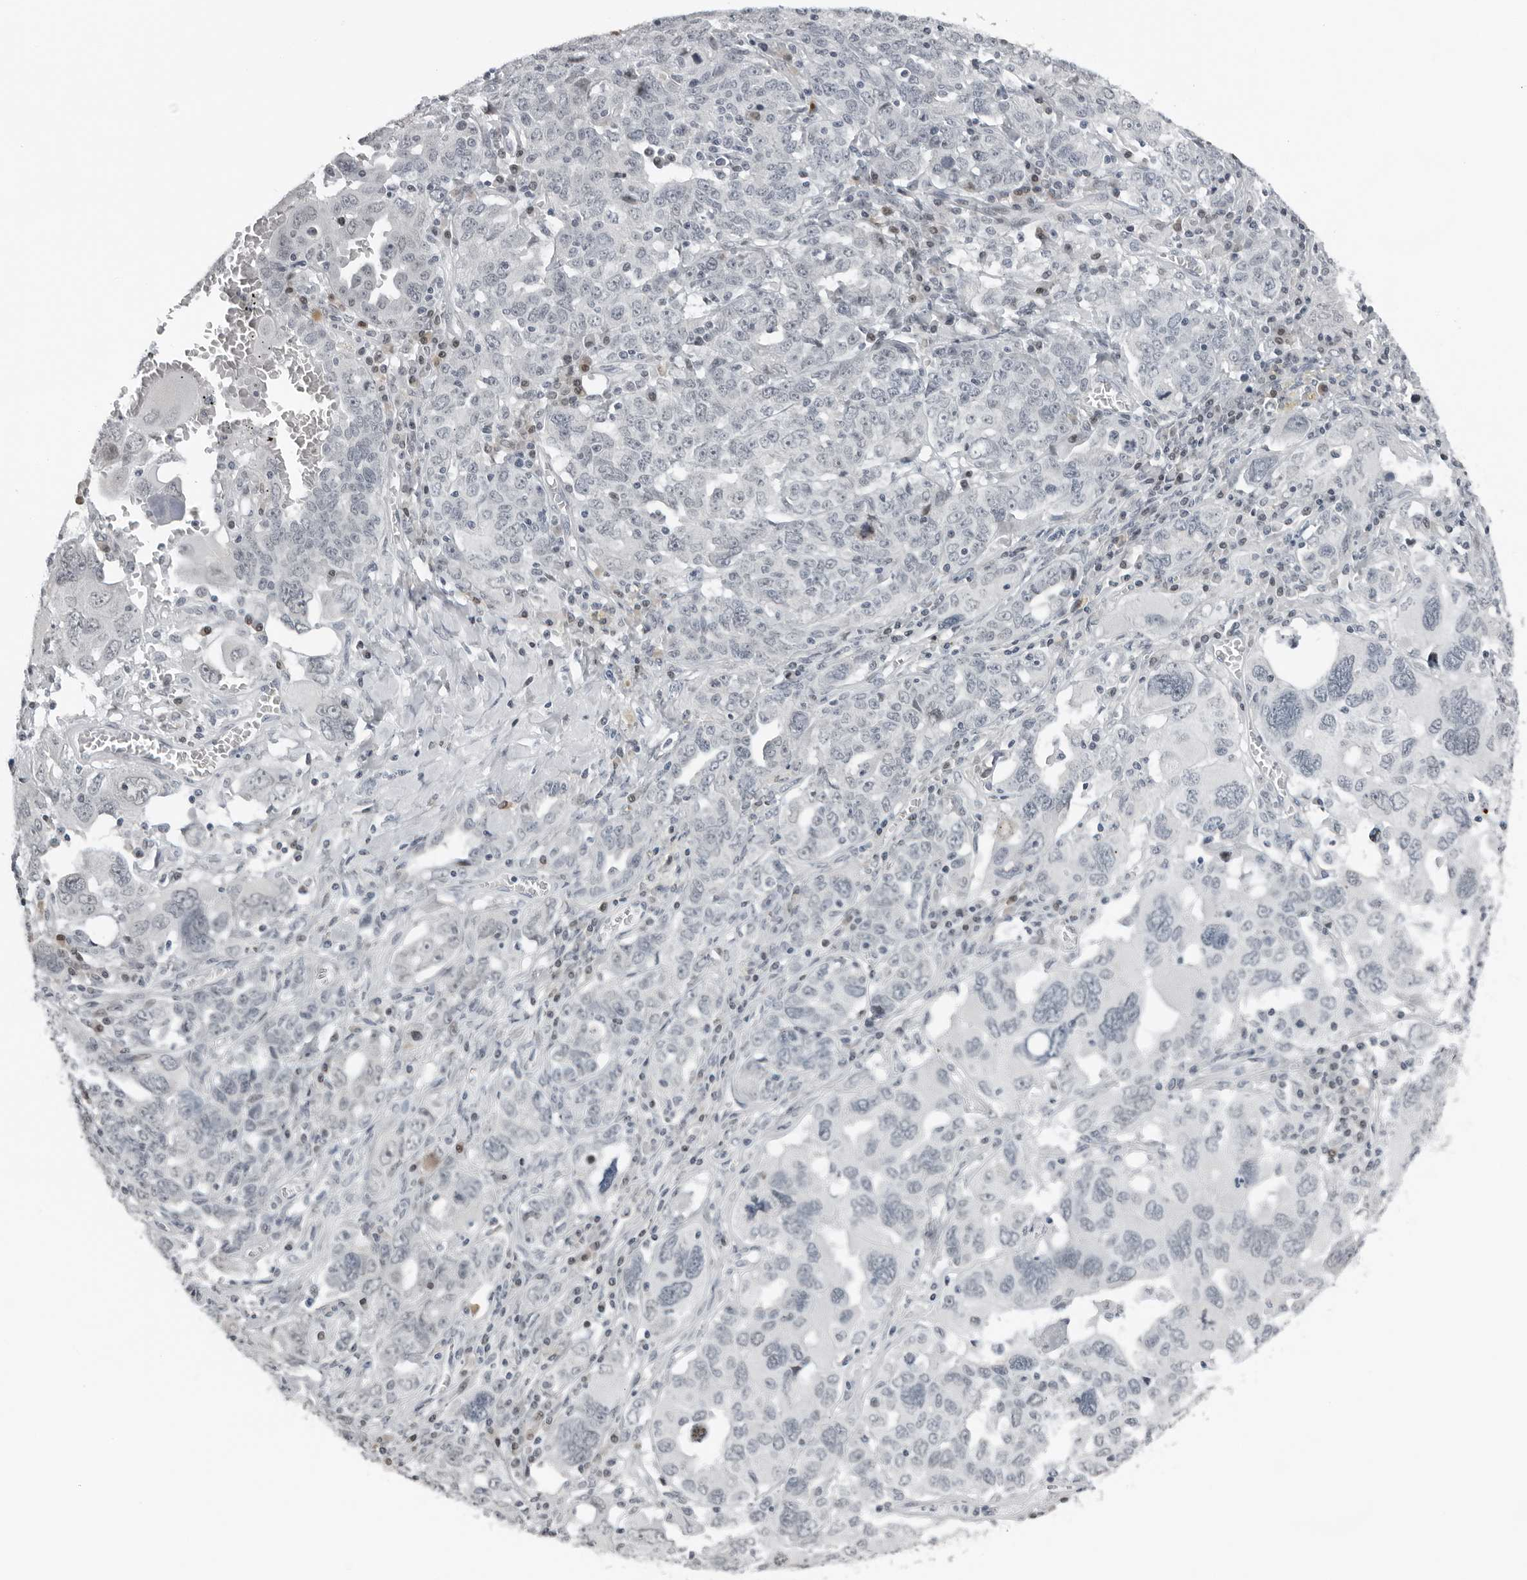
{"staining": {"intensity": "negative", "quantity": "none", "location": "none"}, "tissue": "ovarian cancer", "cell_type": "Tumor cells", "image_type": "cancer", "snomed": [{"axis": "morphology", "description": "Carcinoma, endometroid"}, {"axis": "topography", "description": "Ovary"}], "caption": "Ovarian cancer (endometroid carcinoma) was stained to show a protein in brown. There is no significant positivity in tumor cells.", "gene": "PPP1R42", "patient": {"sex": "female", "age": 62}}